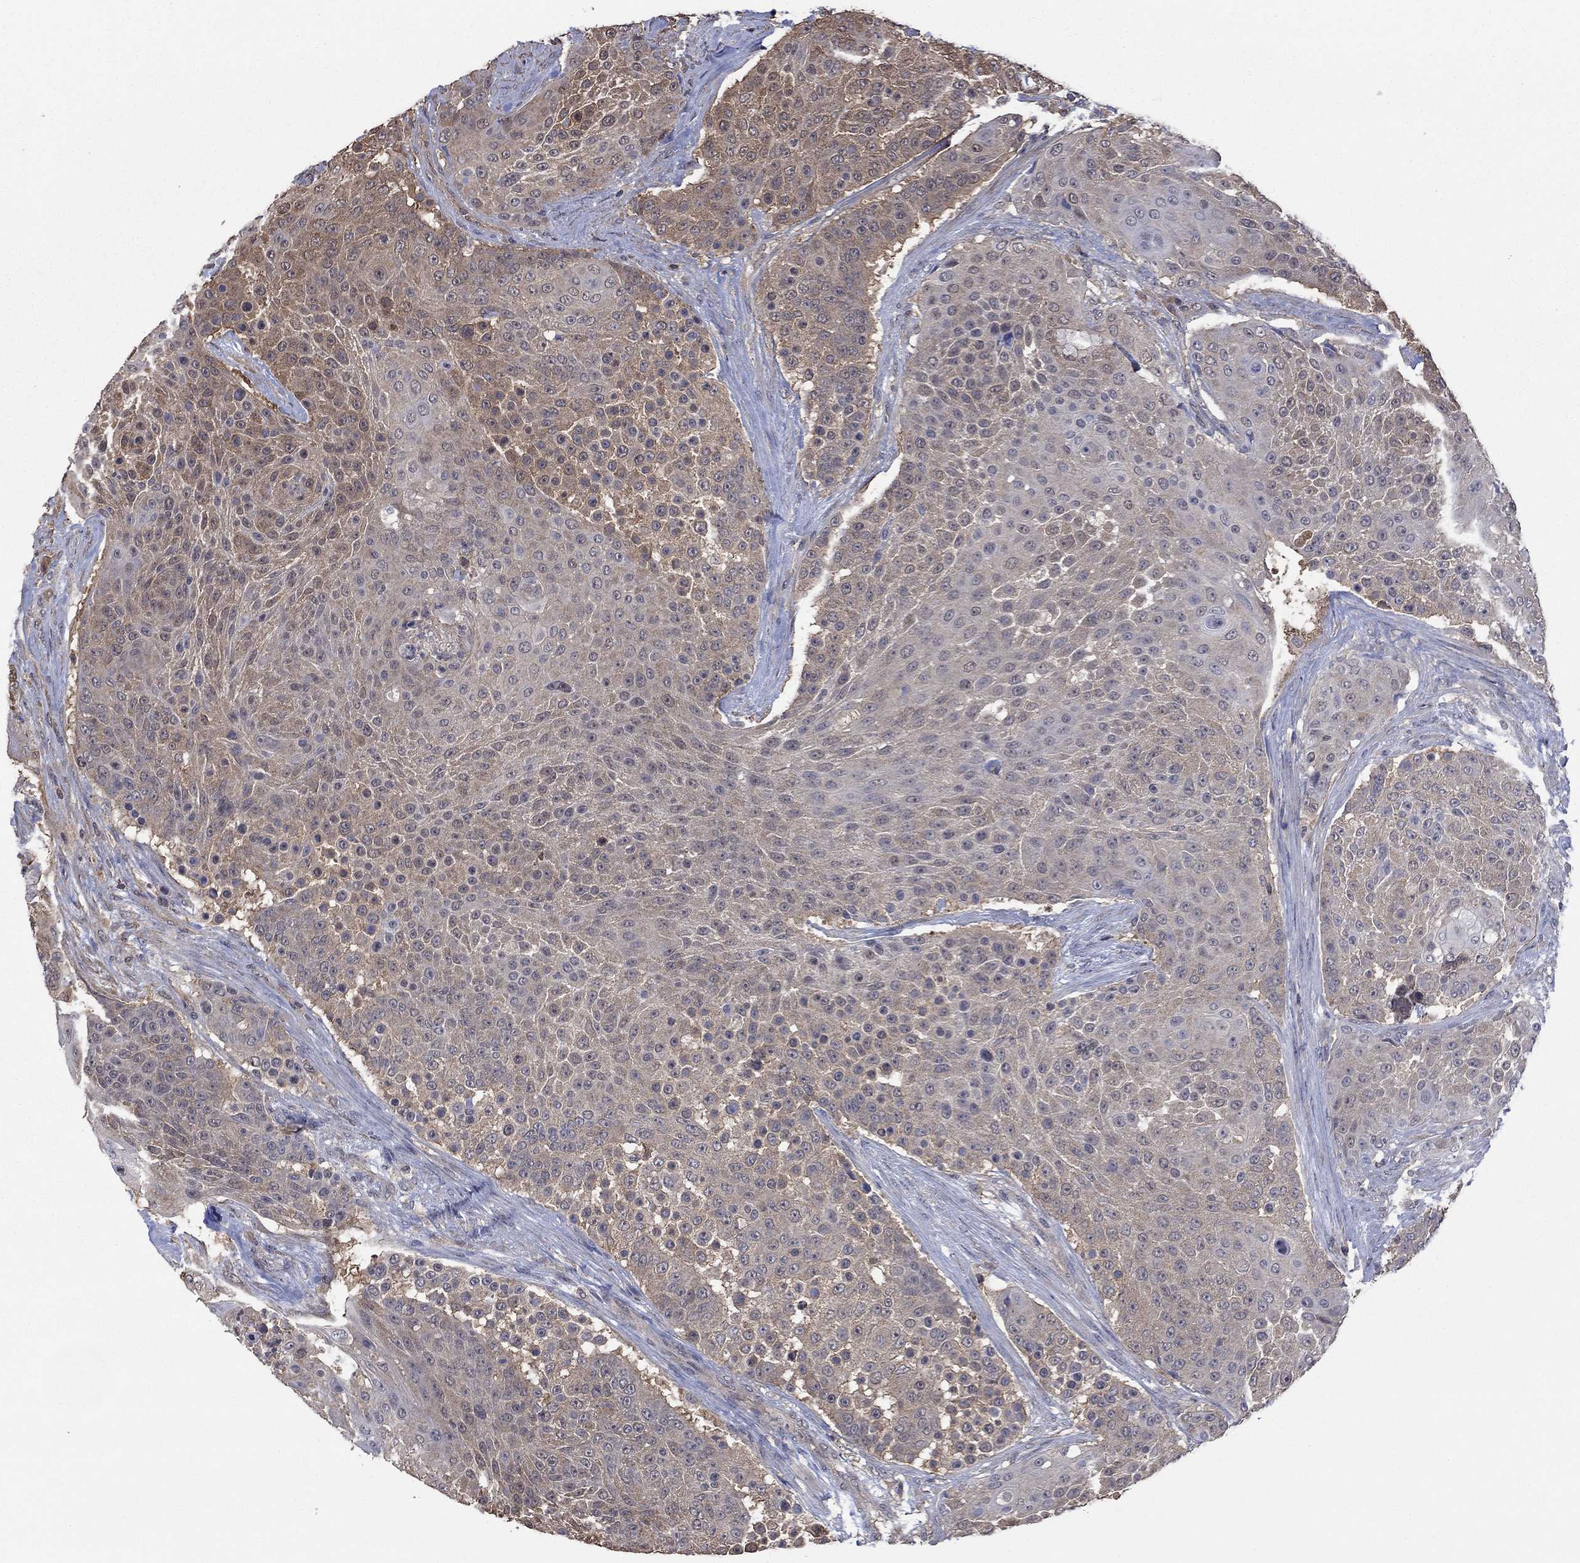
{"staining": {"intensity": "weak", "quantity": "25%-75%", "location": "cytoplasmic/membranous"}, "tissue": "urothelial cancer", "cell_type": "Tumor cells", "image_type": "cancer", "snomed": [{"axis": "morphology", "description": "Urothelial carcinoma, High grade"}, {"axis": "topography", "description": "Urinary bladder"}], "caption": "Human high-grade urothelial carcinoma stained for a protein (brown) exhibits weak cytoplasmic/membranous positive positivity in about 25%-75% of tumor cells.", "gene": "RNF114", "patient": {"sex": "female", "age": 63}}